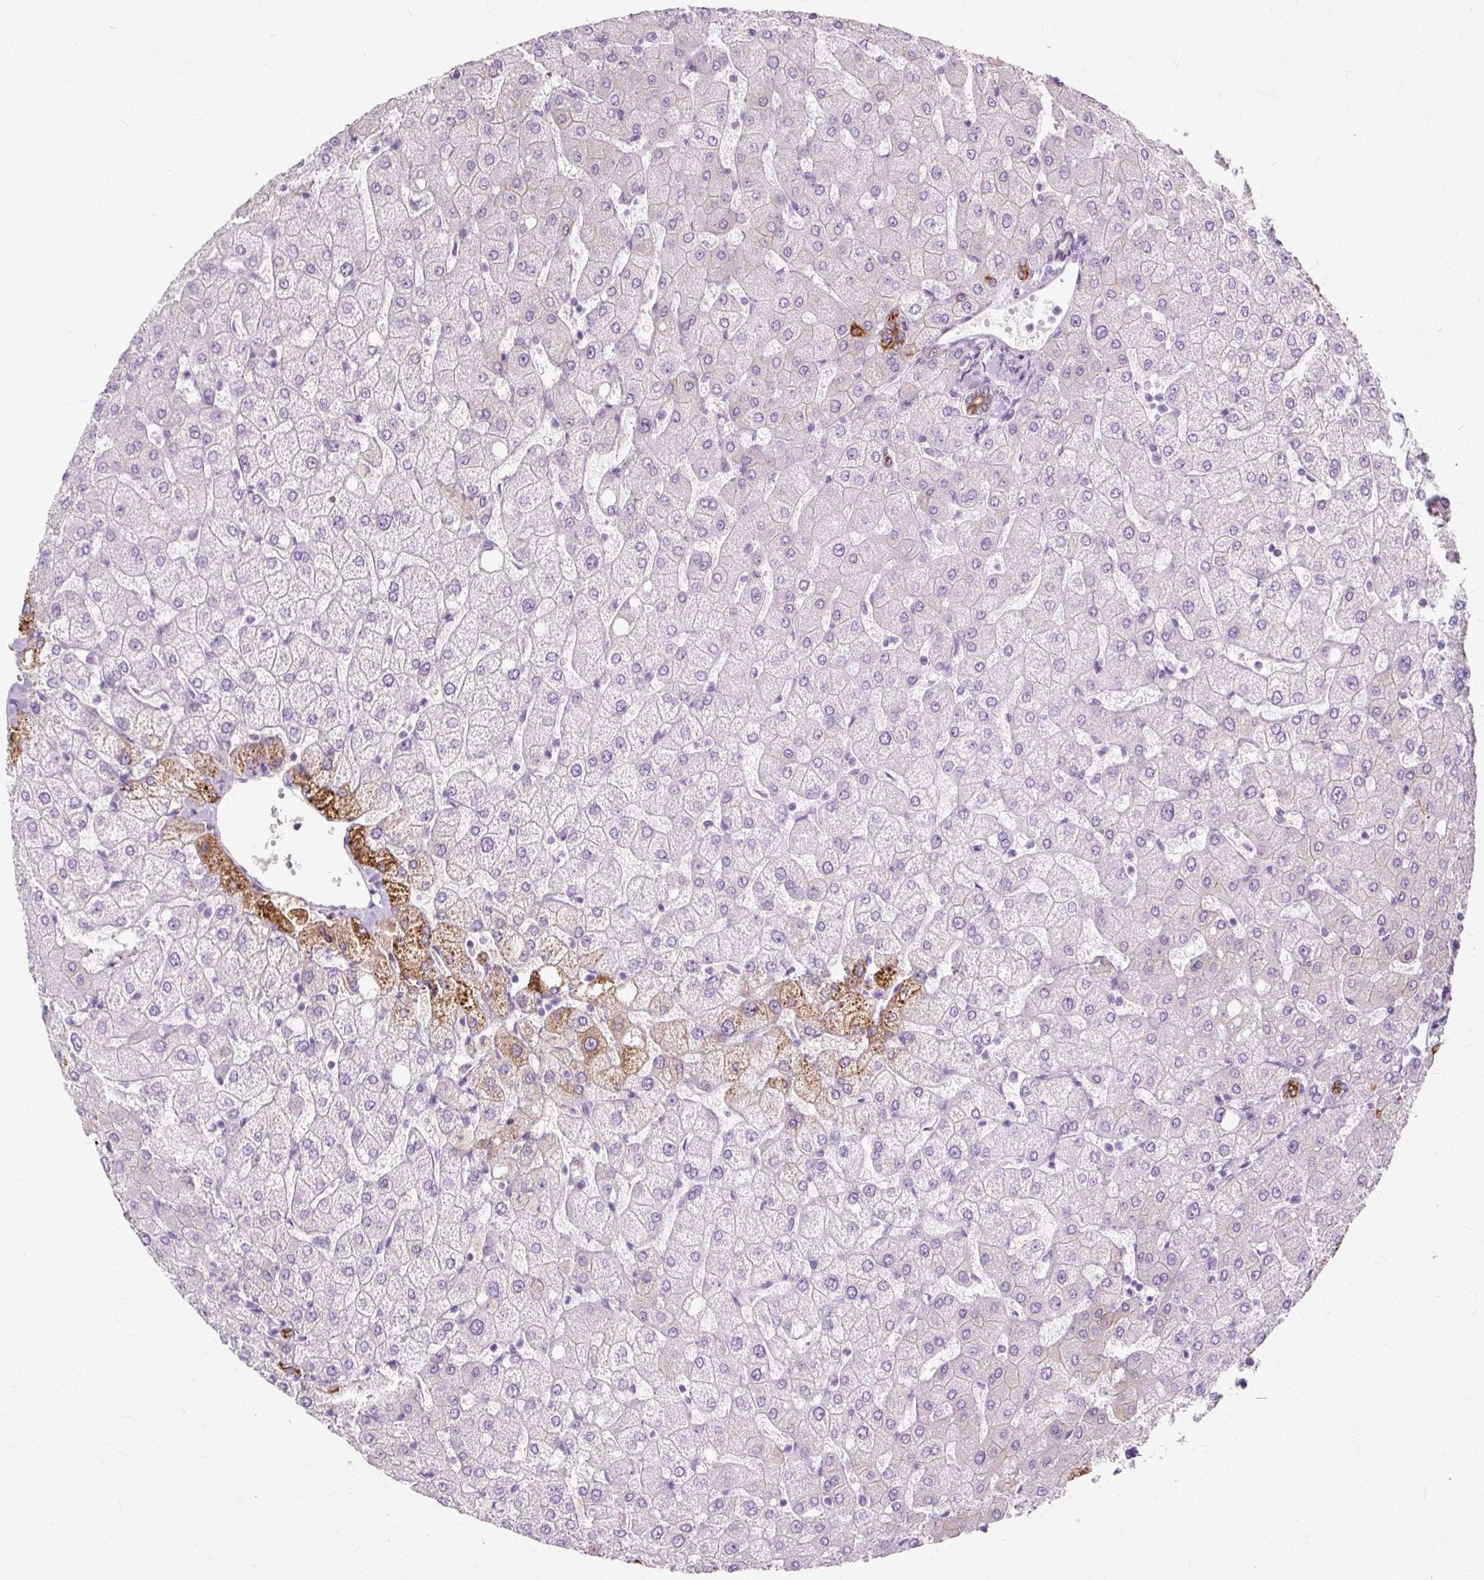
{"staining": {"intensity": "strong", "quantity": ">75%", "location": "cytoplasmic/membranous"}, "tissue": "liver", "cell_type": "Cholangiocytes", "image_type": "normal", "snomed": [{"axis": "morphology", "description": "Normal tissue, NOS"}, {"axis": "topography", "description": "Liver"}], "caption": "Strong cytoplasmic/membranous protein expression is seen in approximately >75% of cholangiocytes in liver. (DAB IHC, brown staining for protein, blue staining for nuclei).", "gene": "DCTN4", "patient": {"sex": "female", "age": 54}}